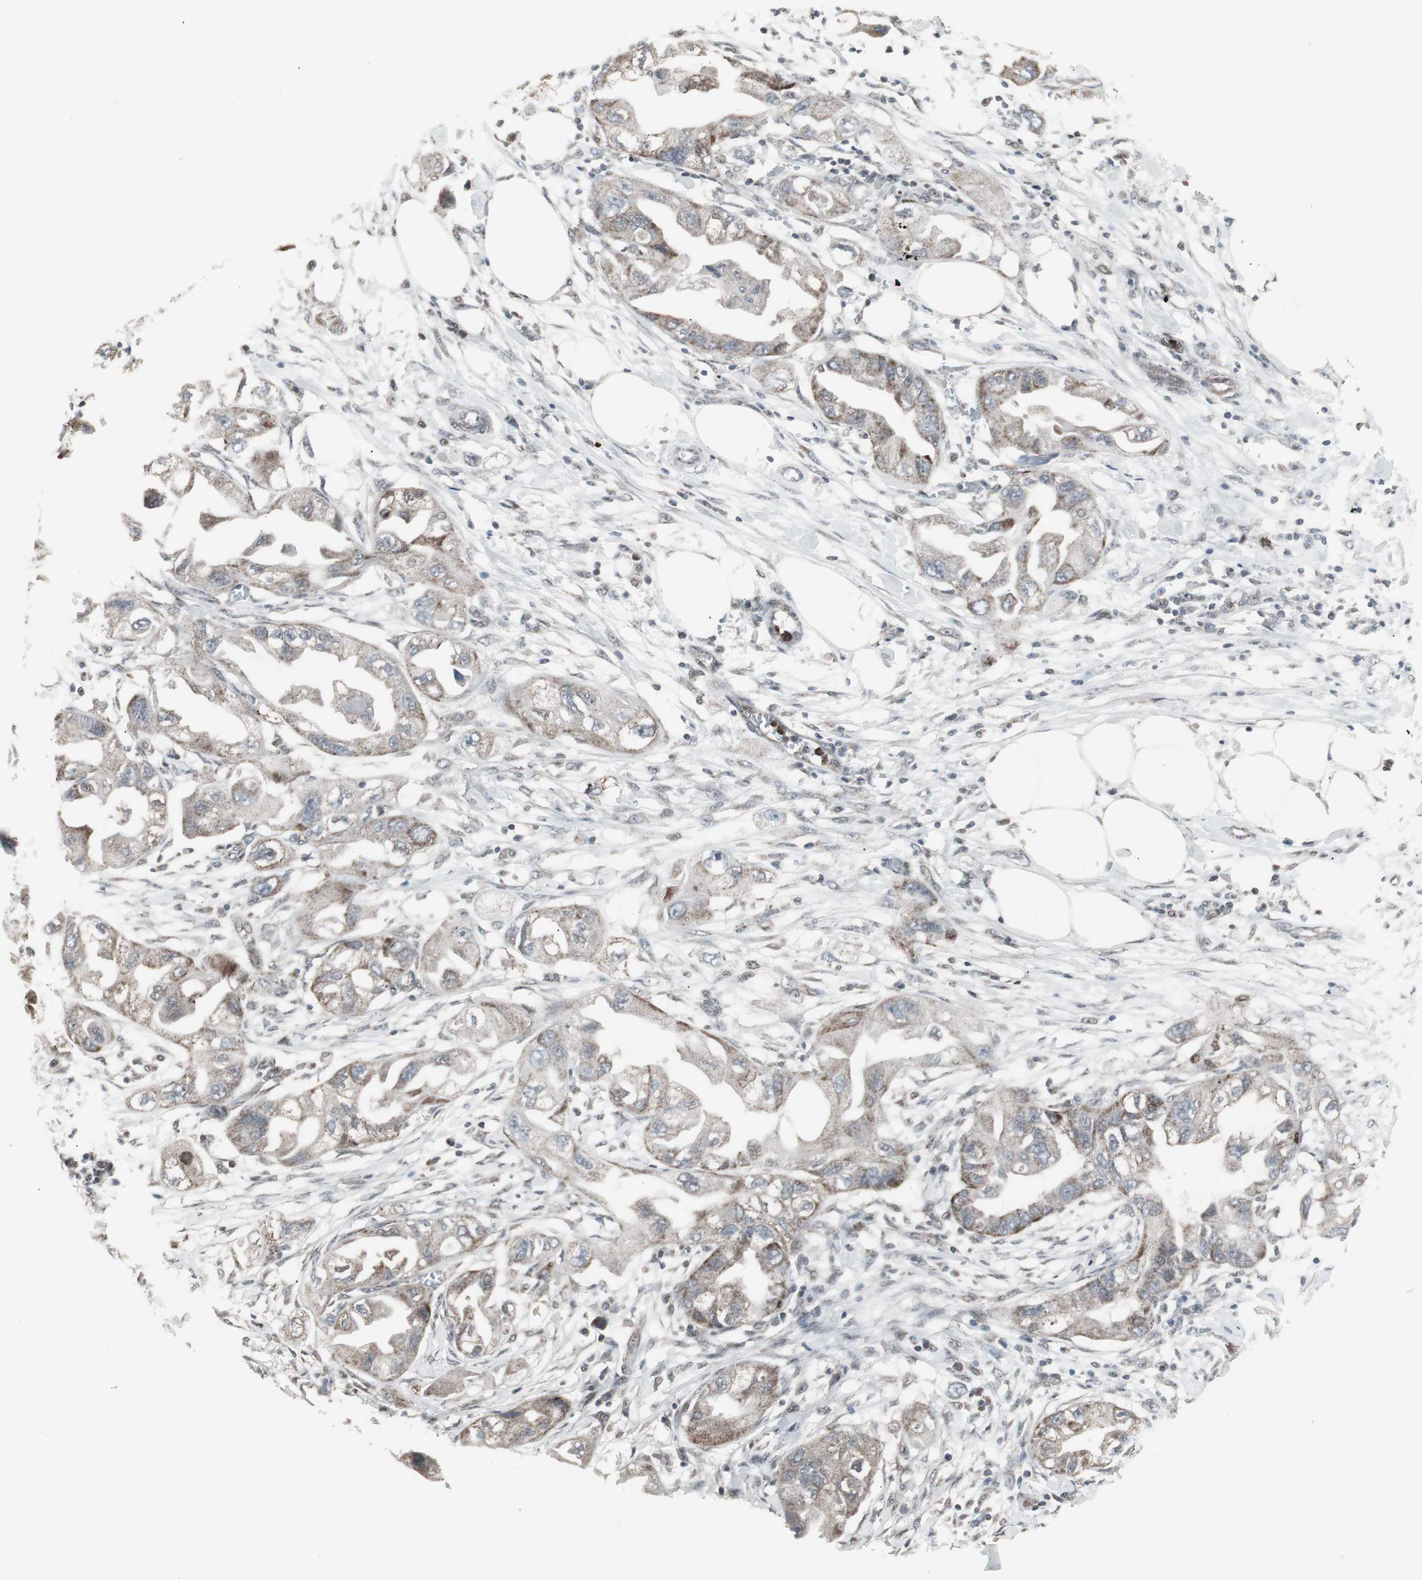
{"staining": {"intensity": "weak", "quantity": "25%-75%", "location": "cytoplasmic/membranous"}, "tissue": "endometrial cancer", "cell_type": "Tumor cells", "image_type": "cancer", "snomed": [{"axis": "morphology", "description": "Adenocarcinoma, NOS"}, {"axis": "topography", "description": "Endometrium"}], "caption": "DAB (3,3'-diaminobenzidine) immunohistochemical staining of endometrial cancer (adenocarcinoma) demonstrates weak cytoplasmic/membranous protein staining in approximately 25%-75% of tumor cells.", "gene": "RXRA", "patient": {"sex": "female", "age": 67}}